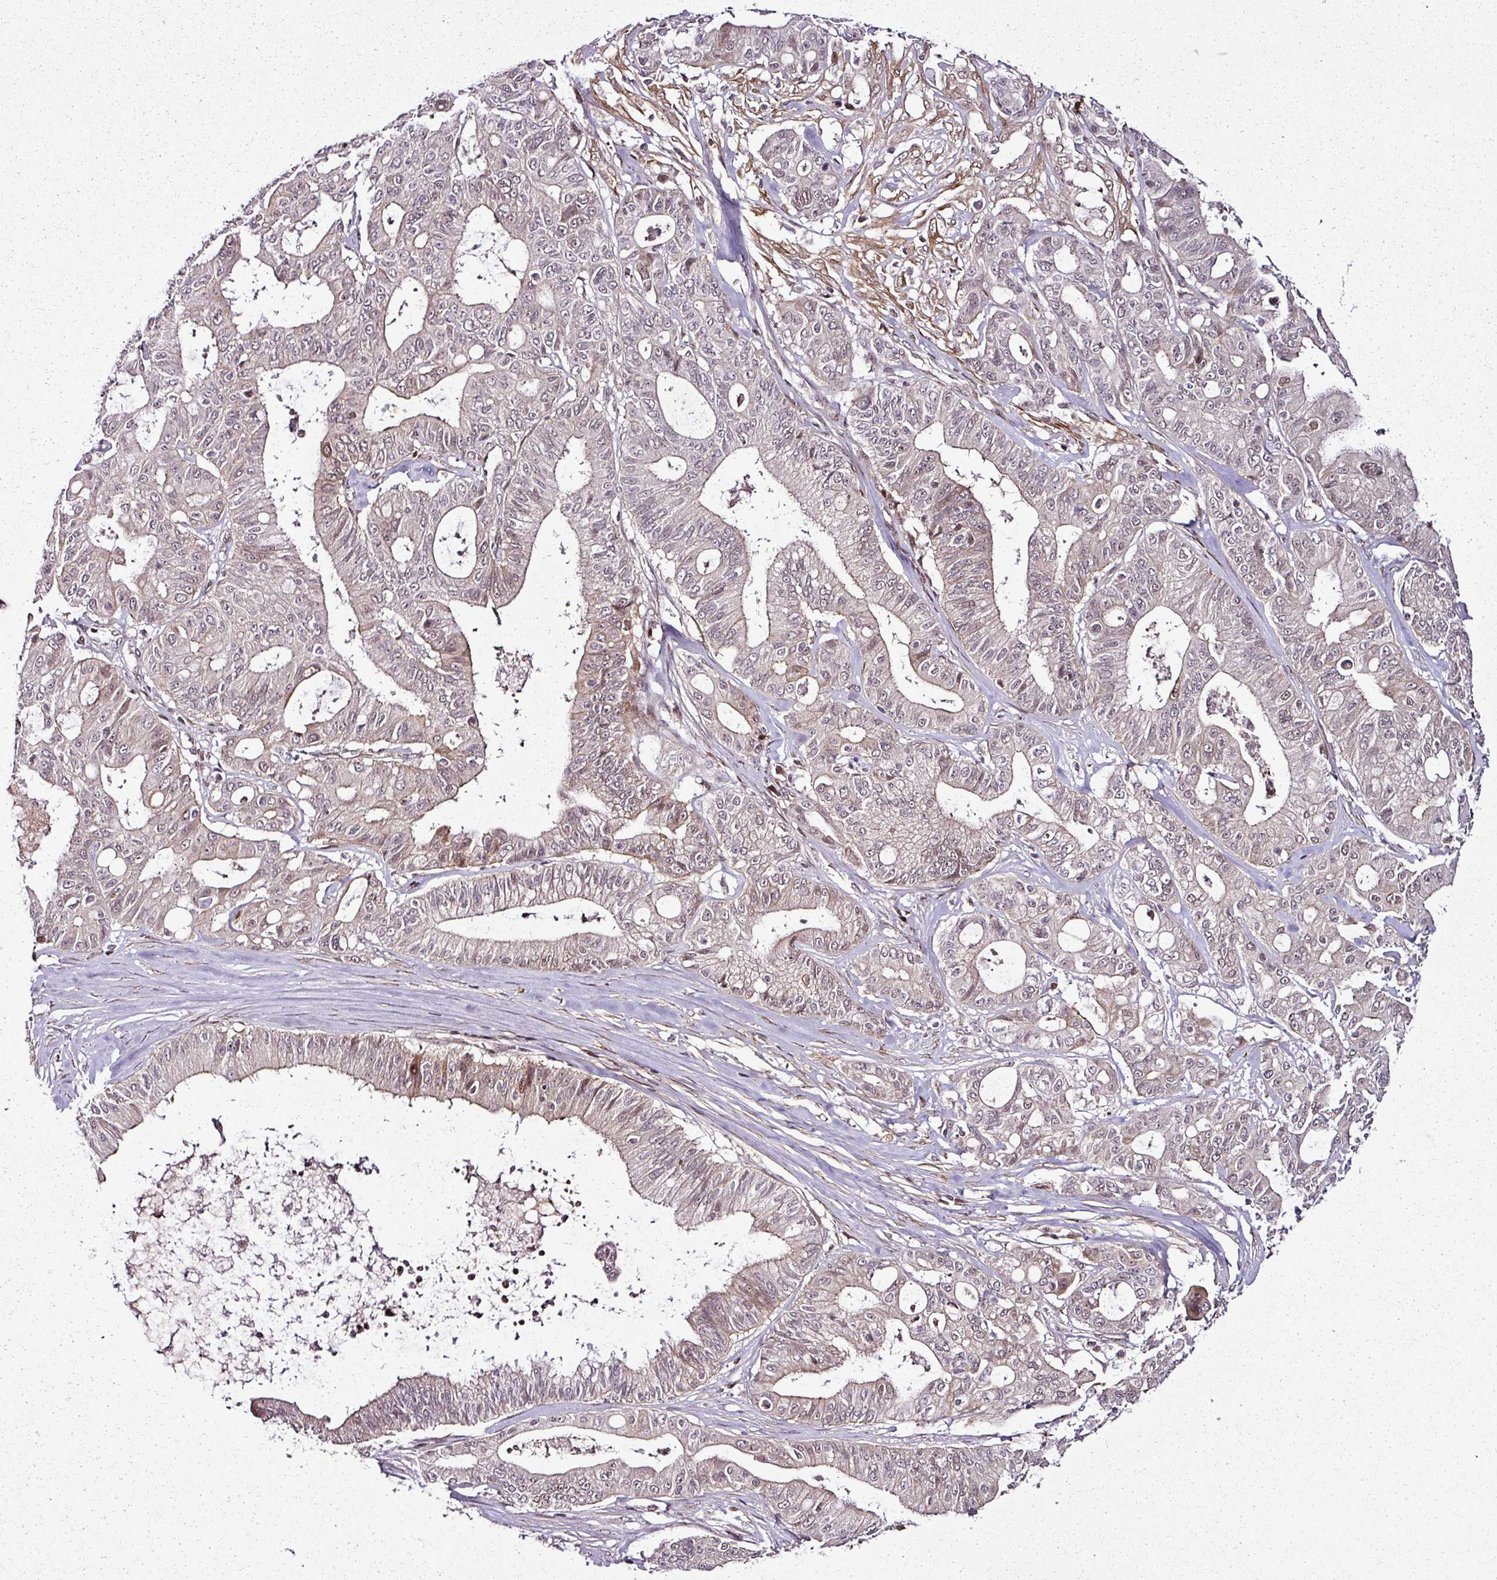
{"staining": {"intensity": "weak", "quantity": "<25%", "location": "nuclear"}, "tissue": "ovarian cancer", "cell_type": "Tumor cells", "image_type": "cancer", "snomed": [{"axis": "morphology", "description": "Cystadenocarcinoma, mucinous, NOS"}, {"axis": "topography", "description": "Ovary"}], "caption": "High power microscopy histopathology image of an immunohistochemistry (IHC) image of ovarian mucinous cystadenocarcinoma, revealing no significant staining in tumor cells.", "gene": "COPRS", "patient": {"sex": "female", "age": 70}}